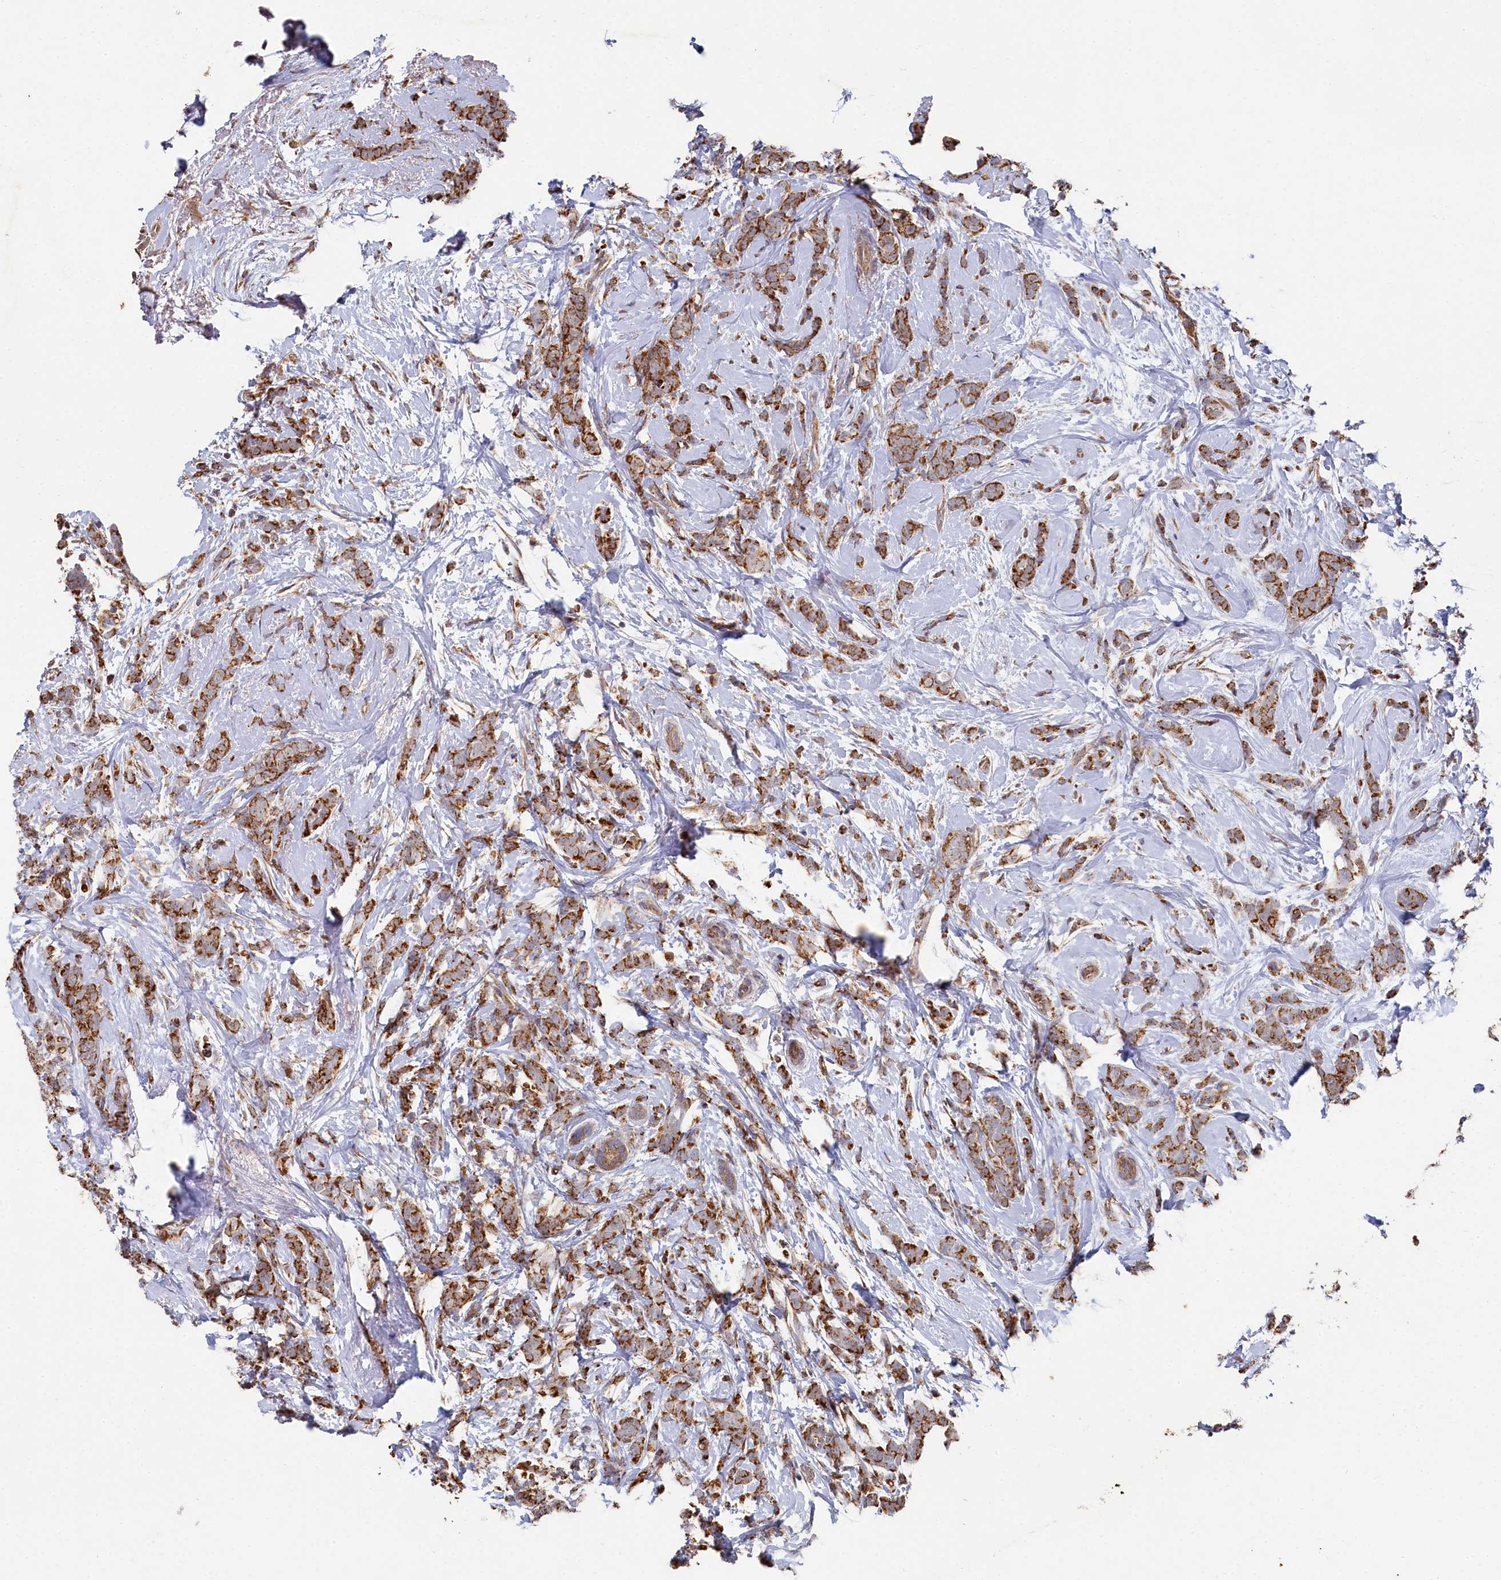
{"staining": {"intensity": "moderate", "quantity": ">75%", "location": "cytoplasmic/membranous"}, "tissue": "breast cancer", "cell_type": "Tumor cells", "image_type": "cancer", "snomed": [{"axis": "morphology", "description": "Lobular carcinoma"}, {"axis": "topography", "description": "Breast"}], "caption": "Immunohistochemical staining of human breast cancer reveals medium levels of moderate cytoplasmic/membranous protein positivity in about >75% of tumor cells.", "gene": "HAUS2", "patient": {"sex": "female", "age": 58}}